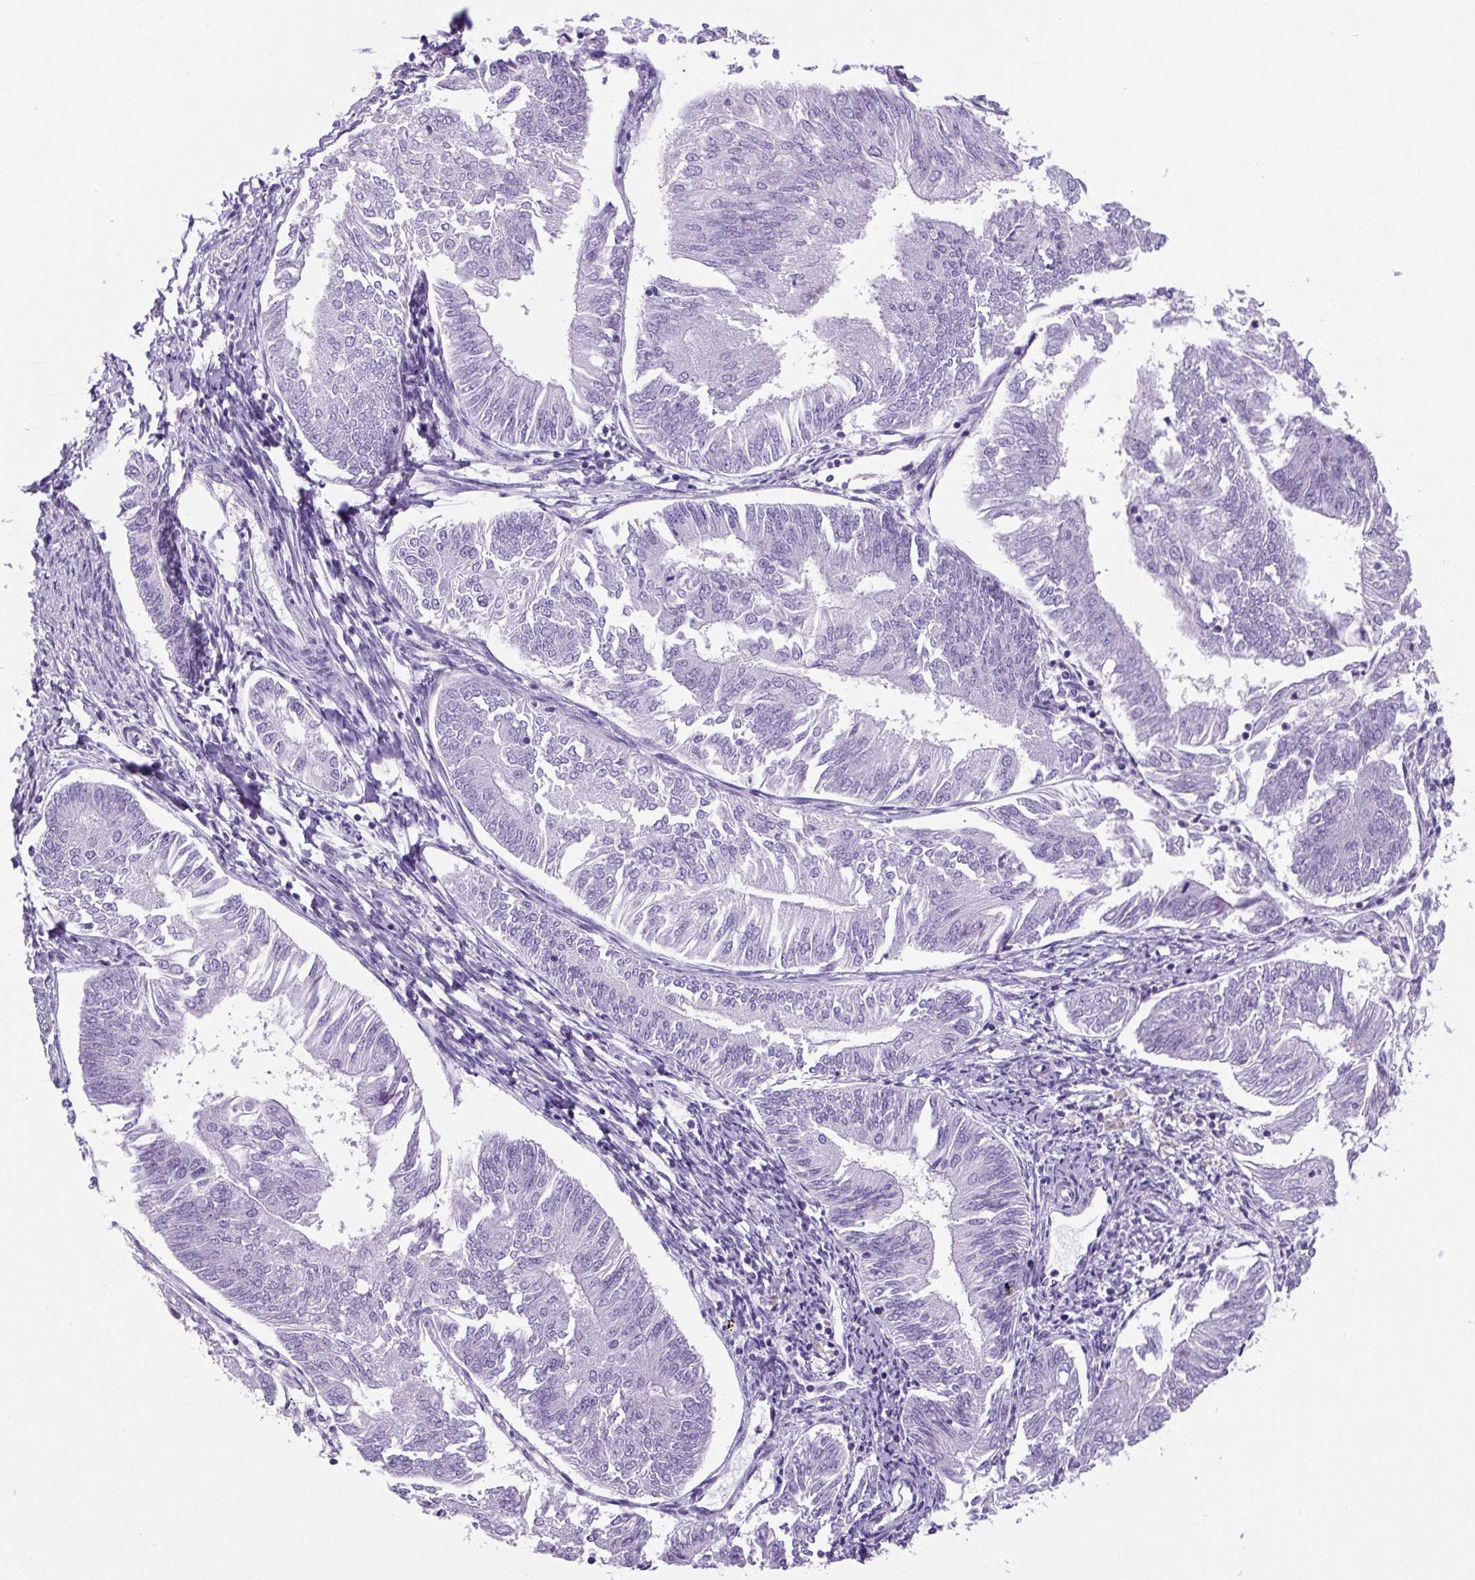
{"staining": {"intensity": "negative", "quantity": "none", "location": "none"}, "tissue": "endometrial cancer", "cell_type": "Tumor cells", "image_type": "cancer", "snomed": [{"axis": "morphology", "description": "Adenocarcinoma, NOS"}, {"axis": "topography", "description": "Endometrium"}], "caption": "This histopathology image is of adenocarcinoma (endometrial) stained with IHC to label a protein in brown with the nuclei are counter-stained blue. There is no positivity in tumor cells.", "gene": "PRRT1", "patient": {"sex": "female", "age": 58}}